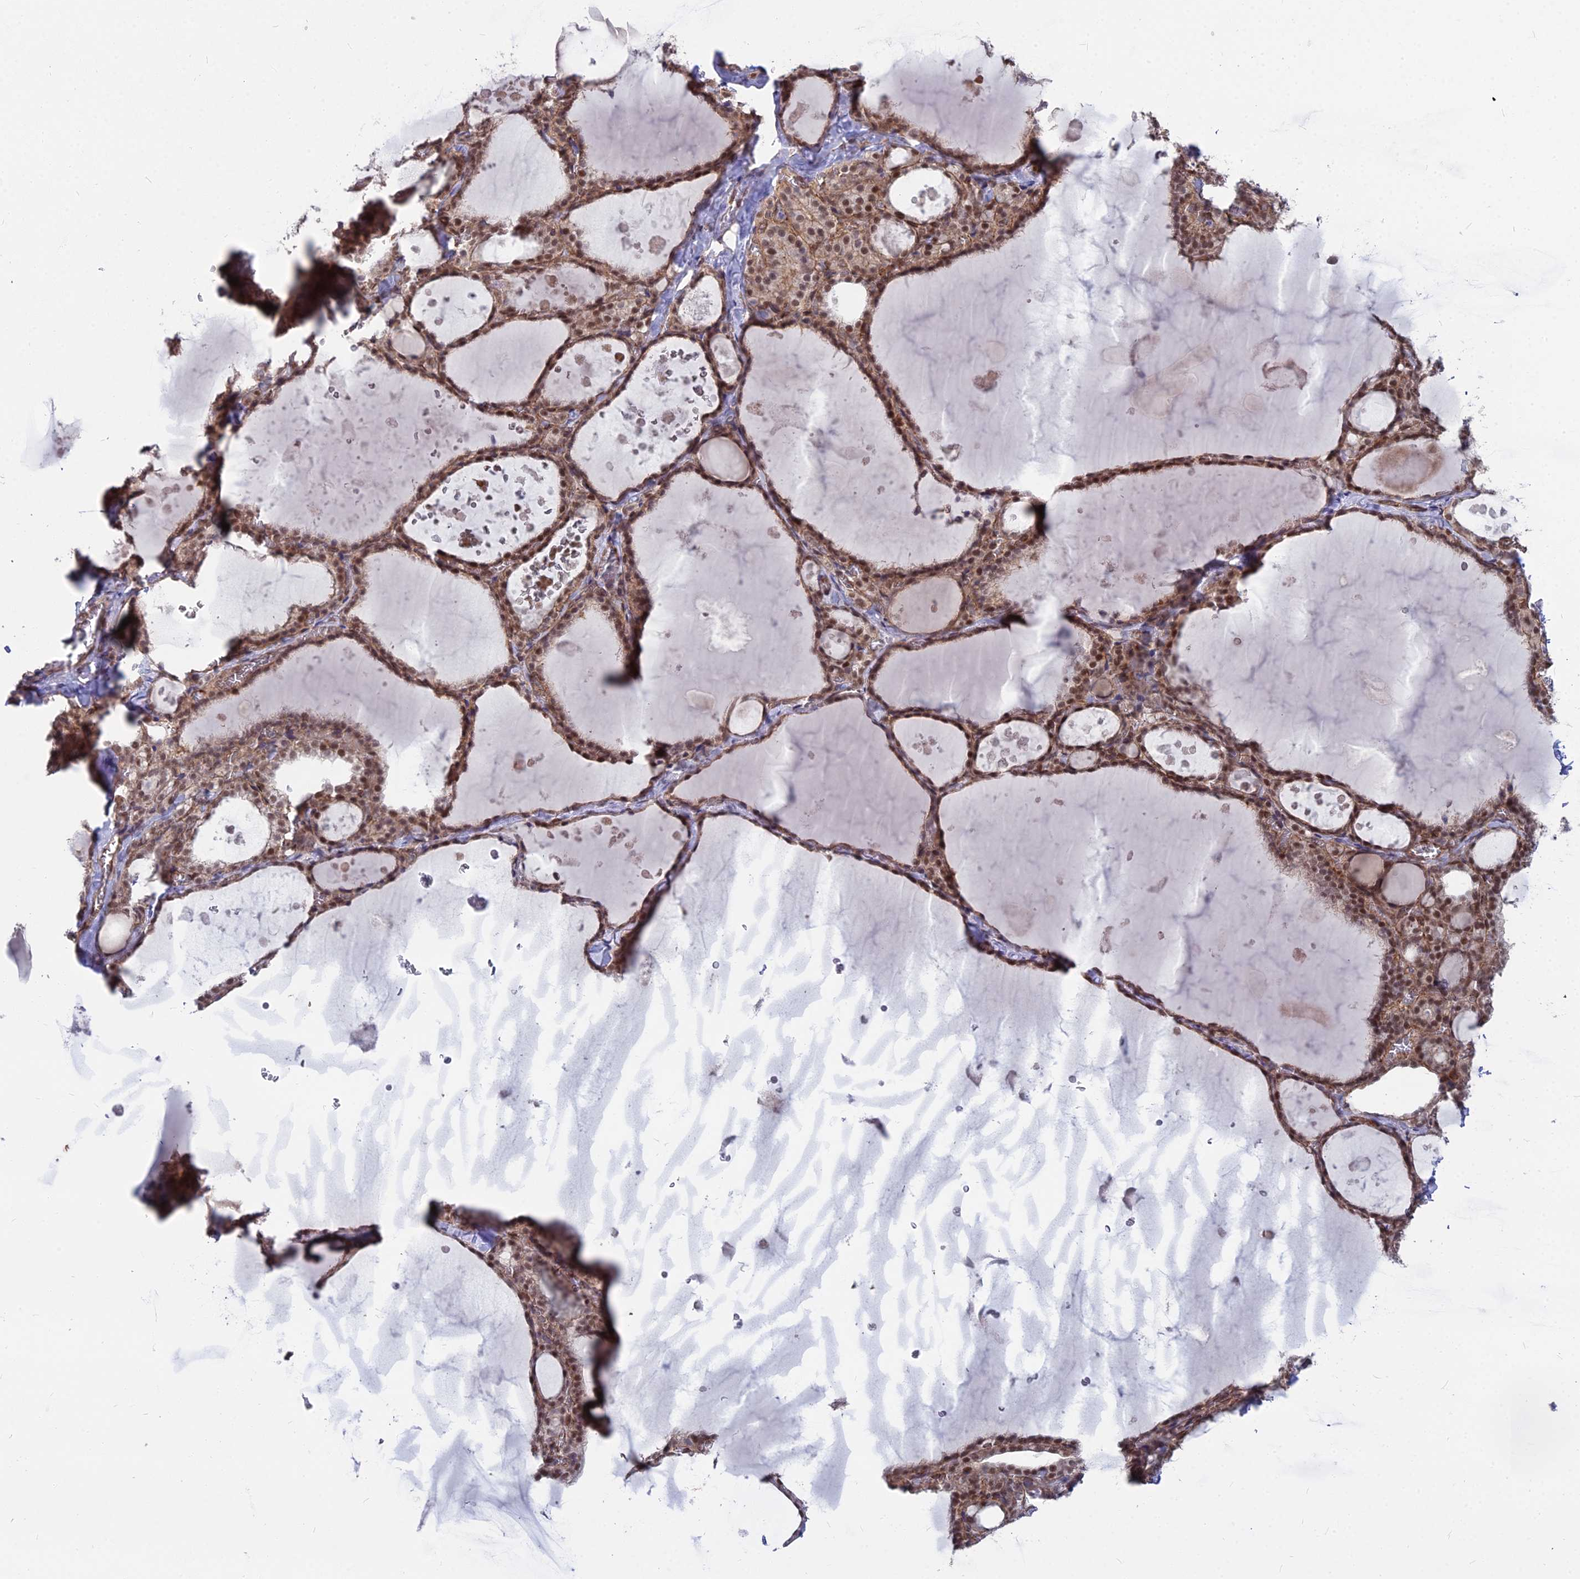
{"staining": {"intensity": "moderate", "quantity": ">75%", "location": "nuclear"}, "tissue": "thyroid gland", "cell_type": "Glandular cells", "image_type": "normal", "snomed": [{"axis": "morphology", "description": "Normal tissue, NOS"}, {"axis": "topography", "description": "Thyroid gland"}], "caption": "Thyroid gland stained for a protein displays moderate nuclear positivity in glandular cells. (DAB = brown stain, brightfield microscopy at high magnification).", "gene": "YJU2", "patient": {"sex": "male", "age": 56}}